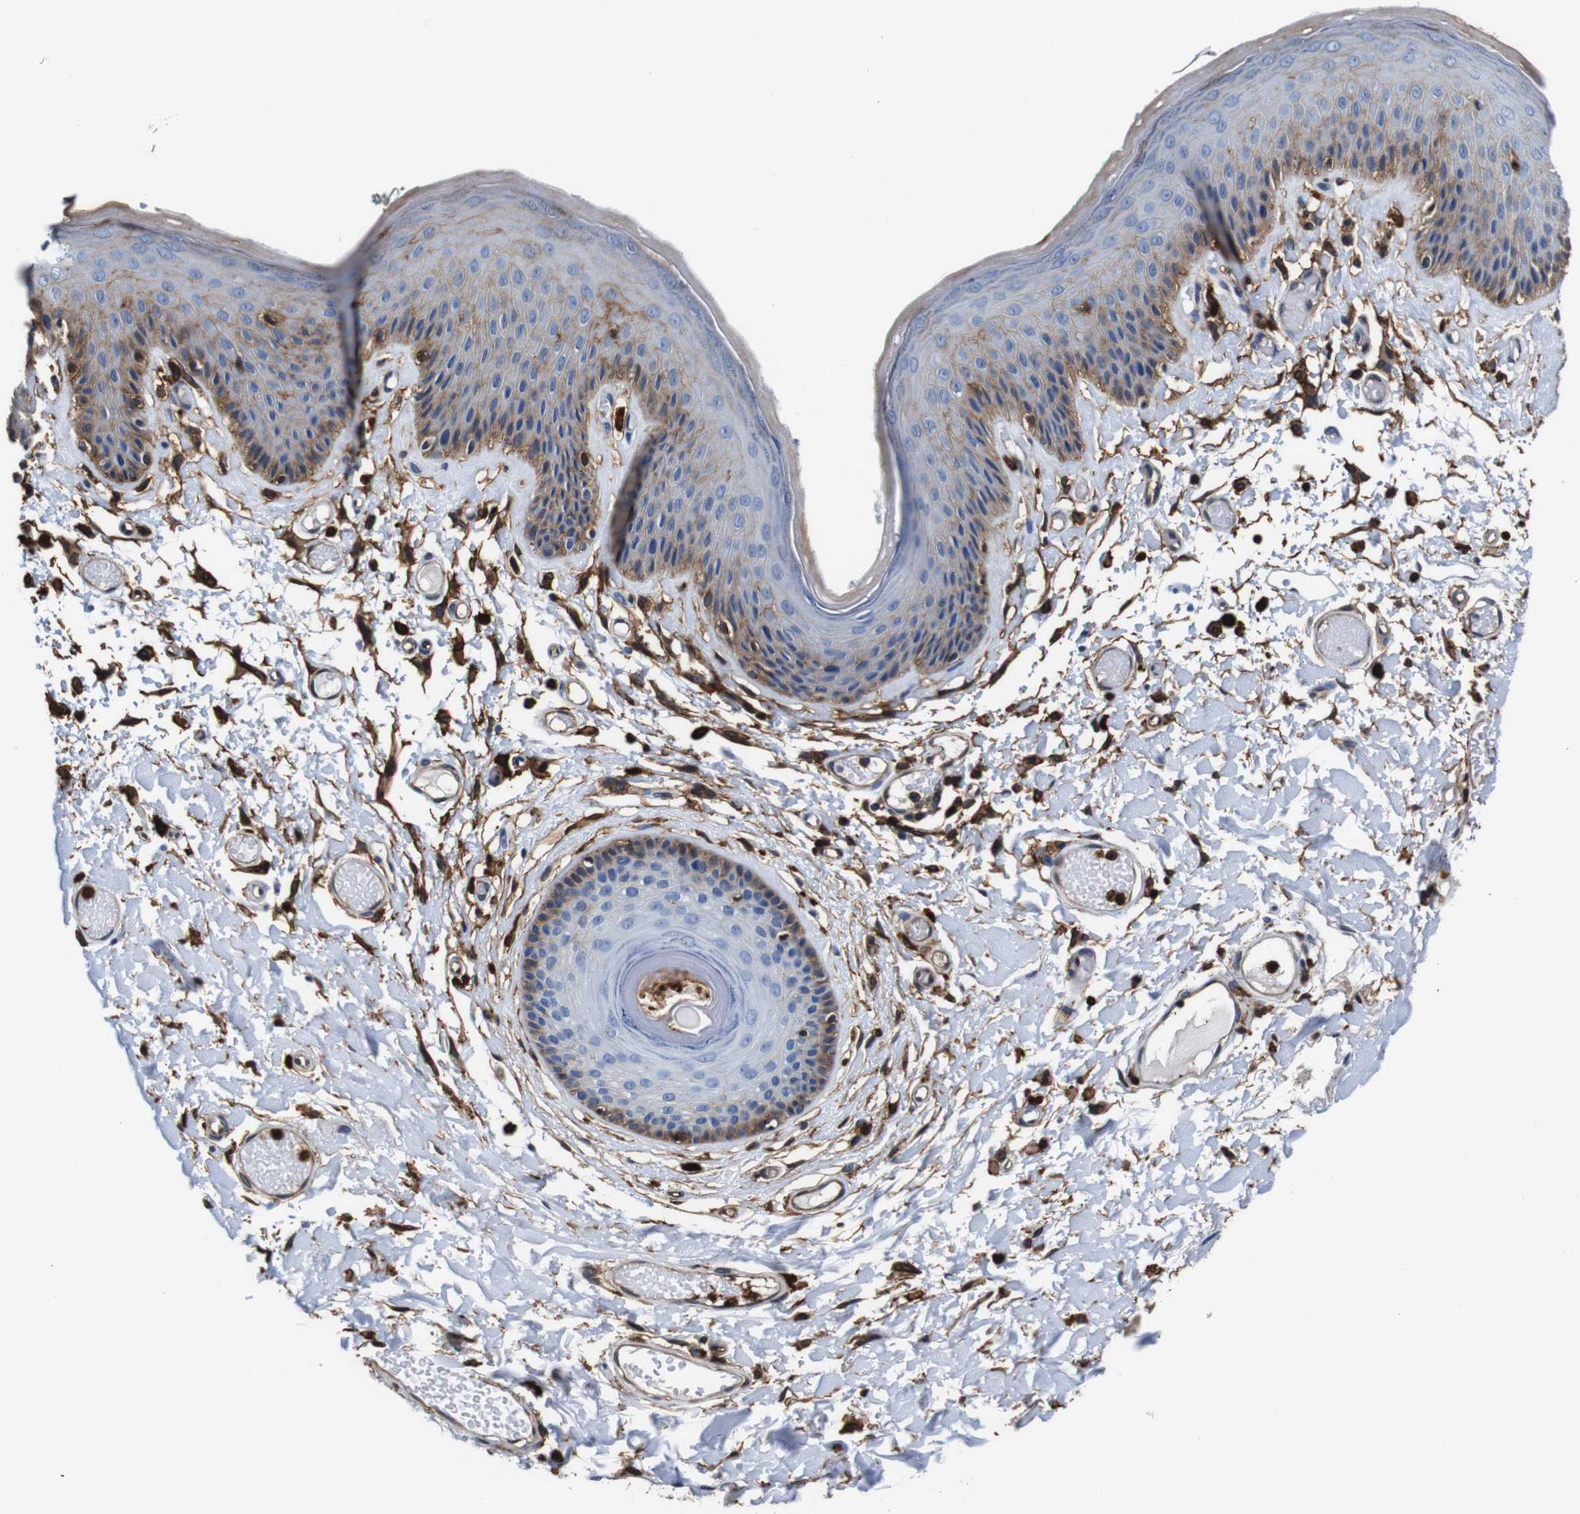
{"staining": {"intensity": "moderate", "quantity": "25%-75%", "location": "cytoplasmic/membranous"}, "tissue": "skin", "cell_type": "Epidermal cells", "image_type": "normal", "snomed": [{"axis": "morphology", "description": "Normal tissue, NOS"}, {"axis": "topography", "description": "Vulva"}], "caption": "Immunohistochemistry (IHC) photomicrograph of normal skin stained for a protein (brown), which demonstrates medium levels of moderate cytoplasmic/membranous expression in about 25%-75% of epidermal cells.", "gene": "ANXA1", "patient": {"sex": "female", "age": 73}}